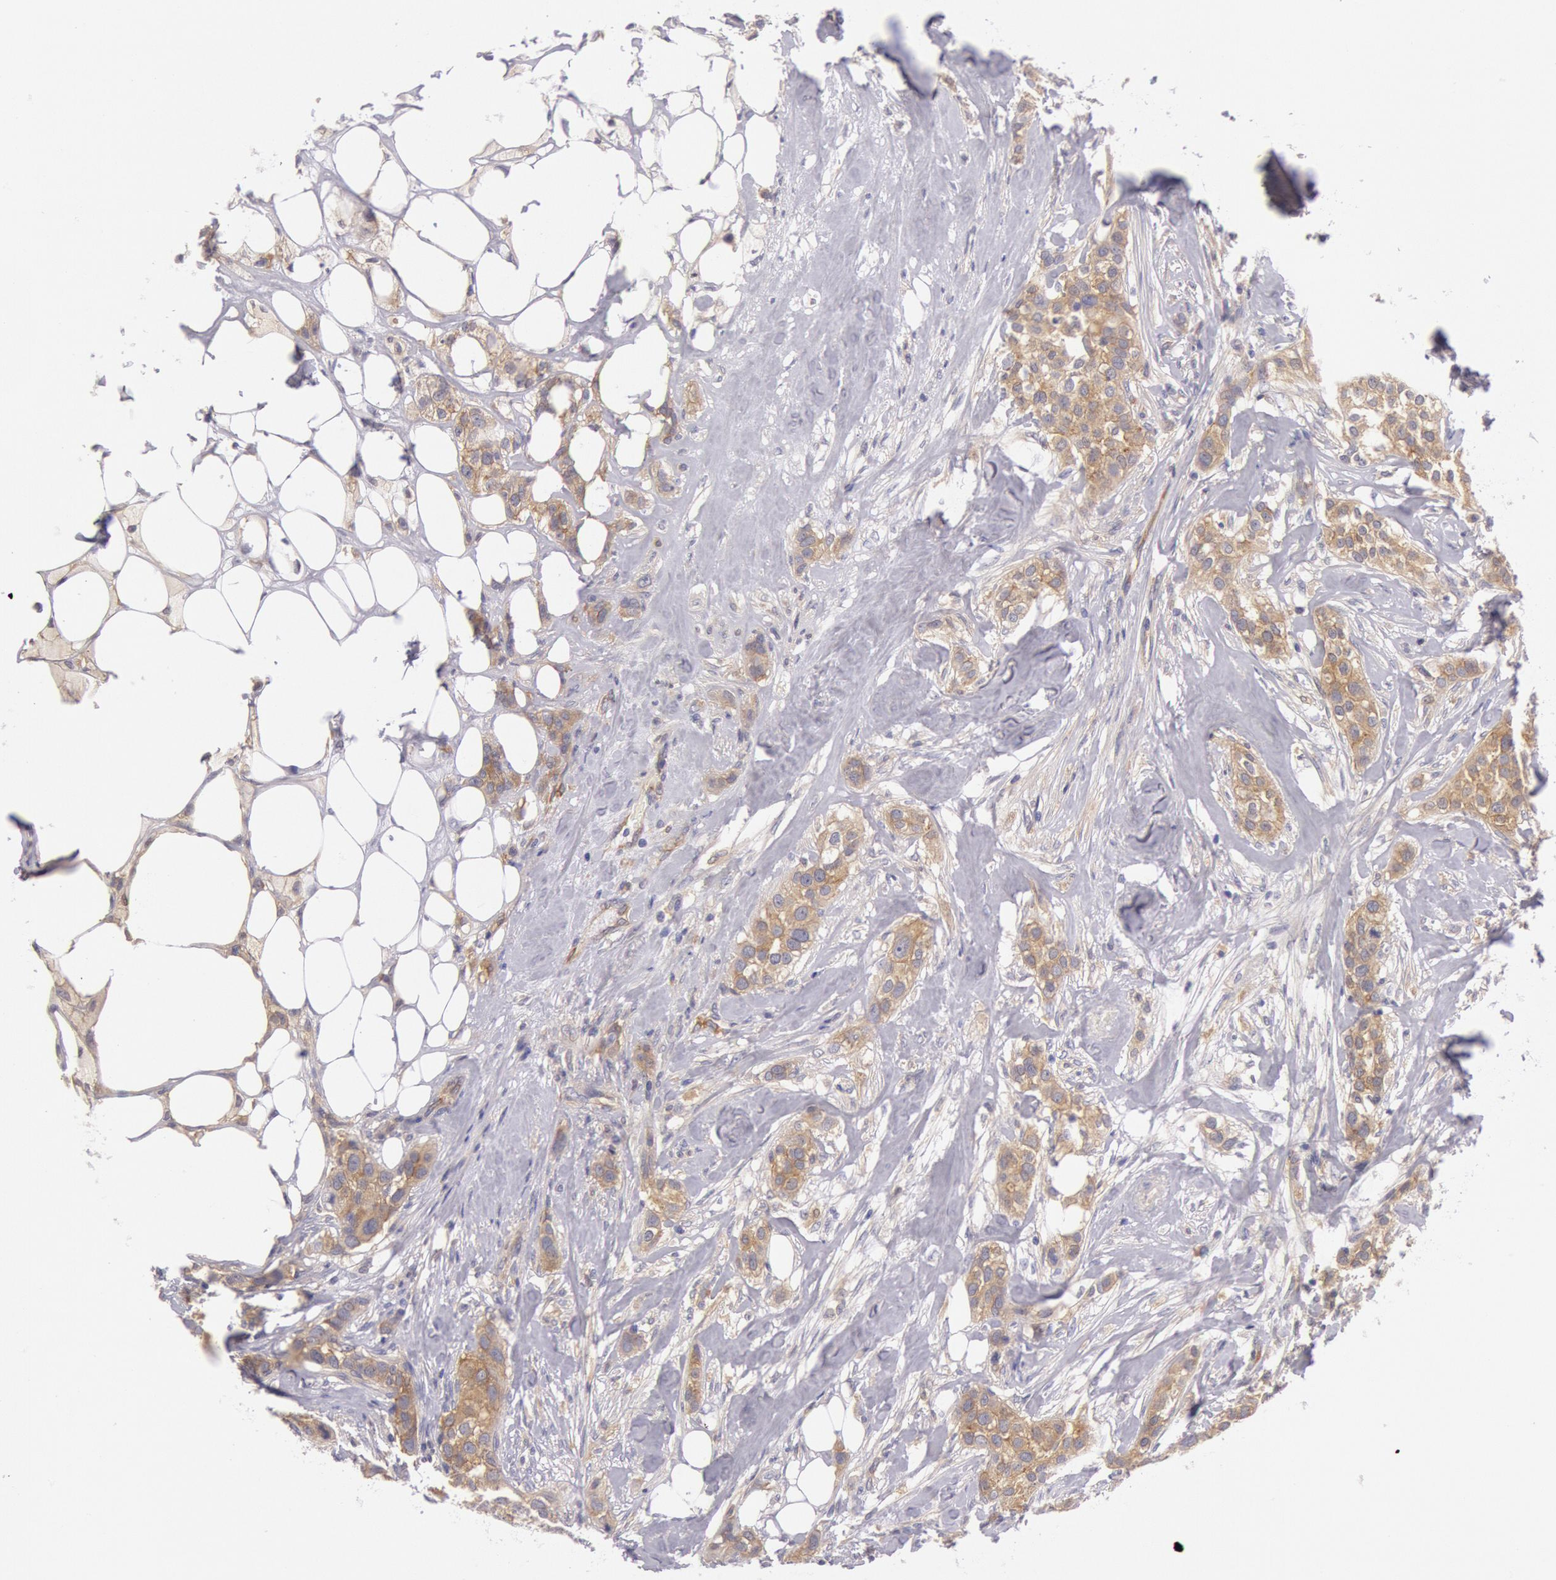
{"staining": {"intensity": "weak", "quantity": "25%-75%", "location": "cytoplasmic/membranous"}, "tissue": "breast cancer", "cell_type": "Tumor cells", "image_type": "cancer", "snomed": [{"axis": "morphology", "description": "Duct carcinoma"}, {"axis": "topography", "description": "Breast"}], "caption": "Brown immunohistochemical staining in breast cancer (intraductal carcinoma) reveals weak cytoplasmic/membranous expression in approximately 25%-75% of tumor cells. (DAB IHC with brightfield microscopy, high magnification).", "gene": "MYO5A", "patient": {"sex": "female", "age": 45}}